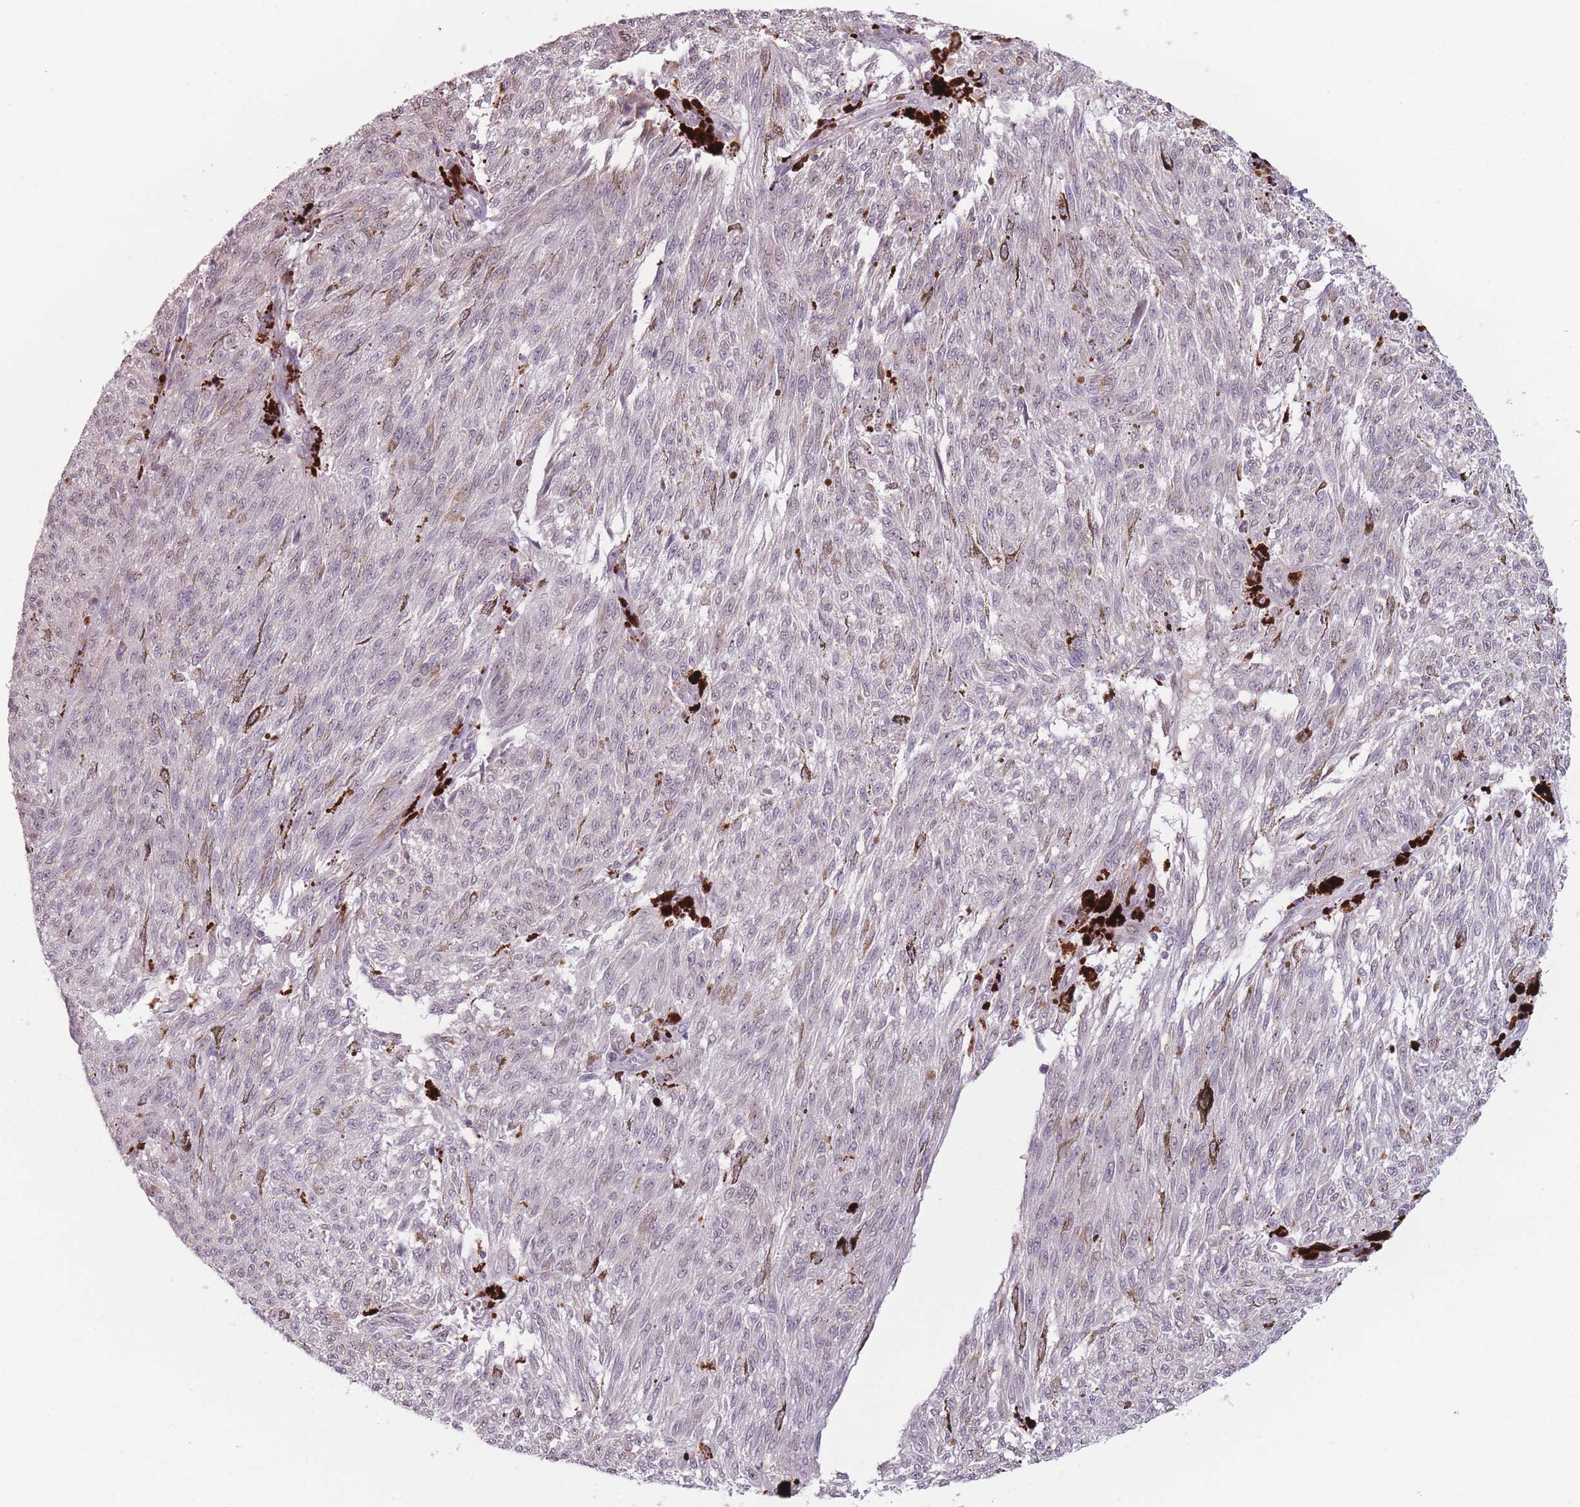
{"staining": {"intensity": "weak", "quantity": "25%-75%", "location": "nuclear"}, "tissue": "melanoma", "cell_type": "Tumor cells", "image_type": "cancer", "snomed": [{"axis": "morphology", "description": "Malignant melanoma, NOS"}, {"axis": "topography", "description": "Skin"}], "caption": "Malignant melanoma stained with a brown dye exhibits weak nuclear positive staining in approximately 25%-75% of tumor cells.", "gene": "OR10C1", "patient": {"sex": "female", "age": 72}}